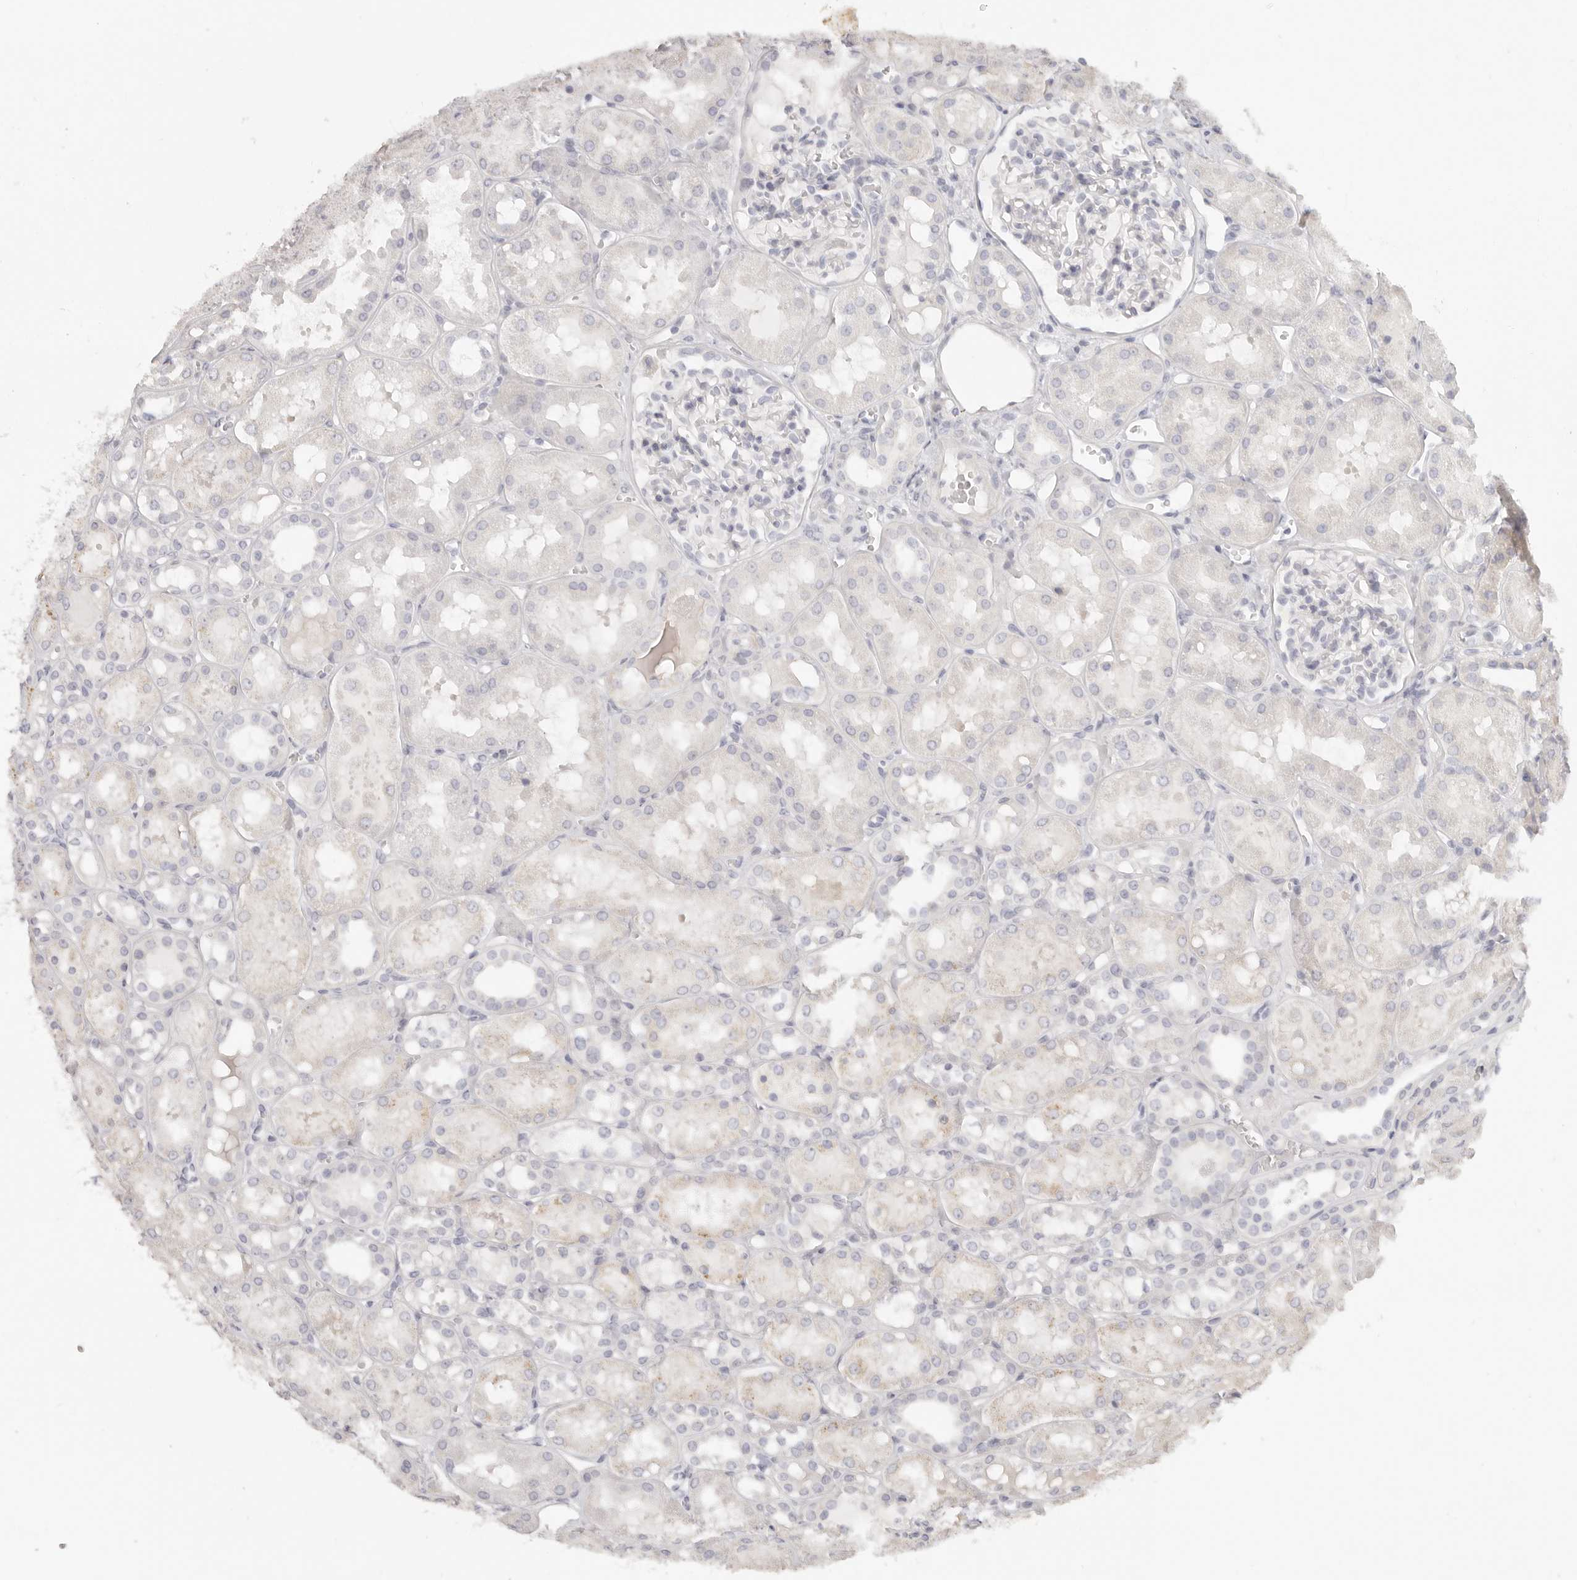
{"staining": {"intensity": "negative", "quantity": "none", "location": "none"}, "tissue": "kidney", "cell_type": "Cells in glomeruli", "image_type": "normal", "snomed": [{"axis": "morphology", "description": "Normal tissue, NOS"}, {"axis": "topography", "description": "Kidney"}], "caption": "Immunohistochemistry (IHC) image of unremarkable kidney: kidney stained with DAB (3,3'-diaminobenzidine) exhibits no significant protein positivity in cells in glomeruli. Nuclei are stained in blue.", "gene": "RXFP1", "patient": {"sex": "male", "age": 16}}